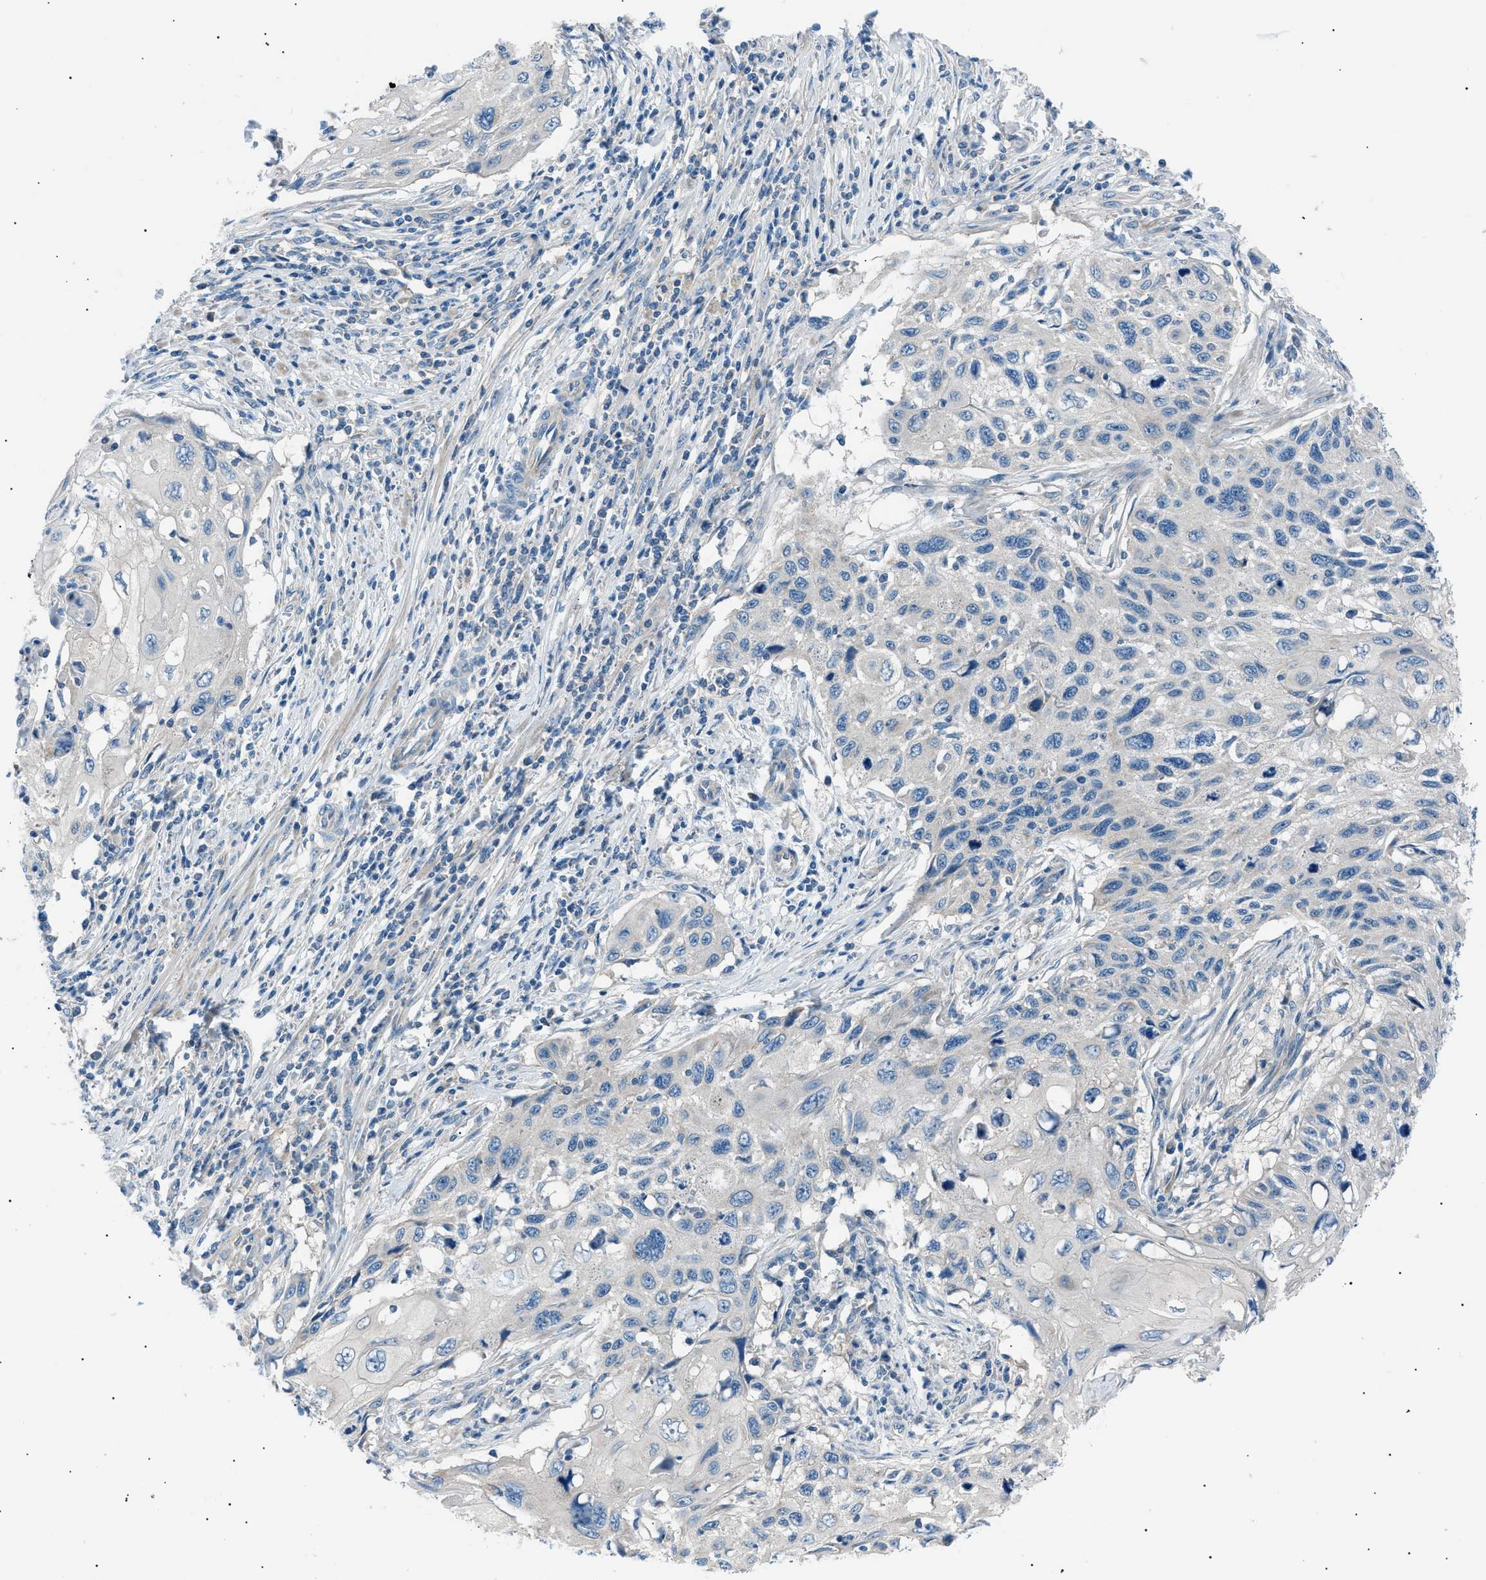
{"staining": {"intensity": "negative", "quantity": "none", "location": "none"}, "tissue": "cervical cancer", "cell_type": "Tumor cells", "image_type": "cancer", "snomed": [{"axis": "morphology", "description": "Squamous cell carcinoma, NOS"}, {"axis": "topography", "description": "Cervix"}], "caption": "An immunohistochemistry micrograph of cervical cancer (squamous cell carcinoma) is shown. There is no staining in tumor cells of cervical cancer (squamous cell carcinoma).", "gene": "LRRC37B", "patient": {"sex": "female", "age": 70}}